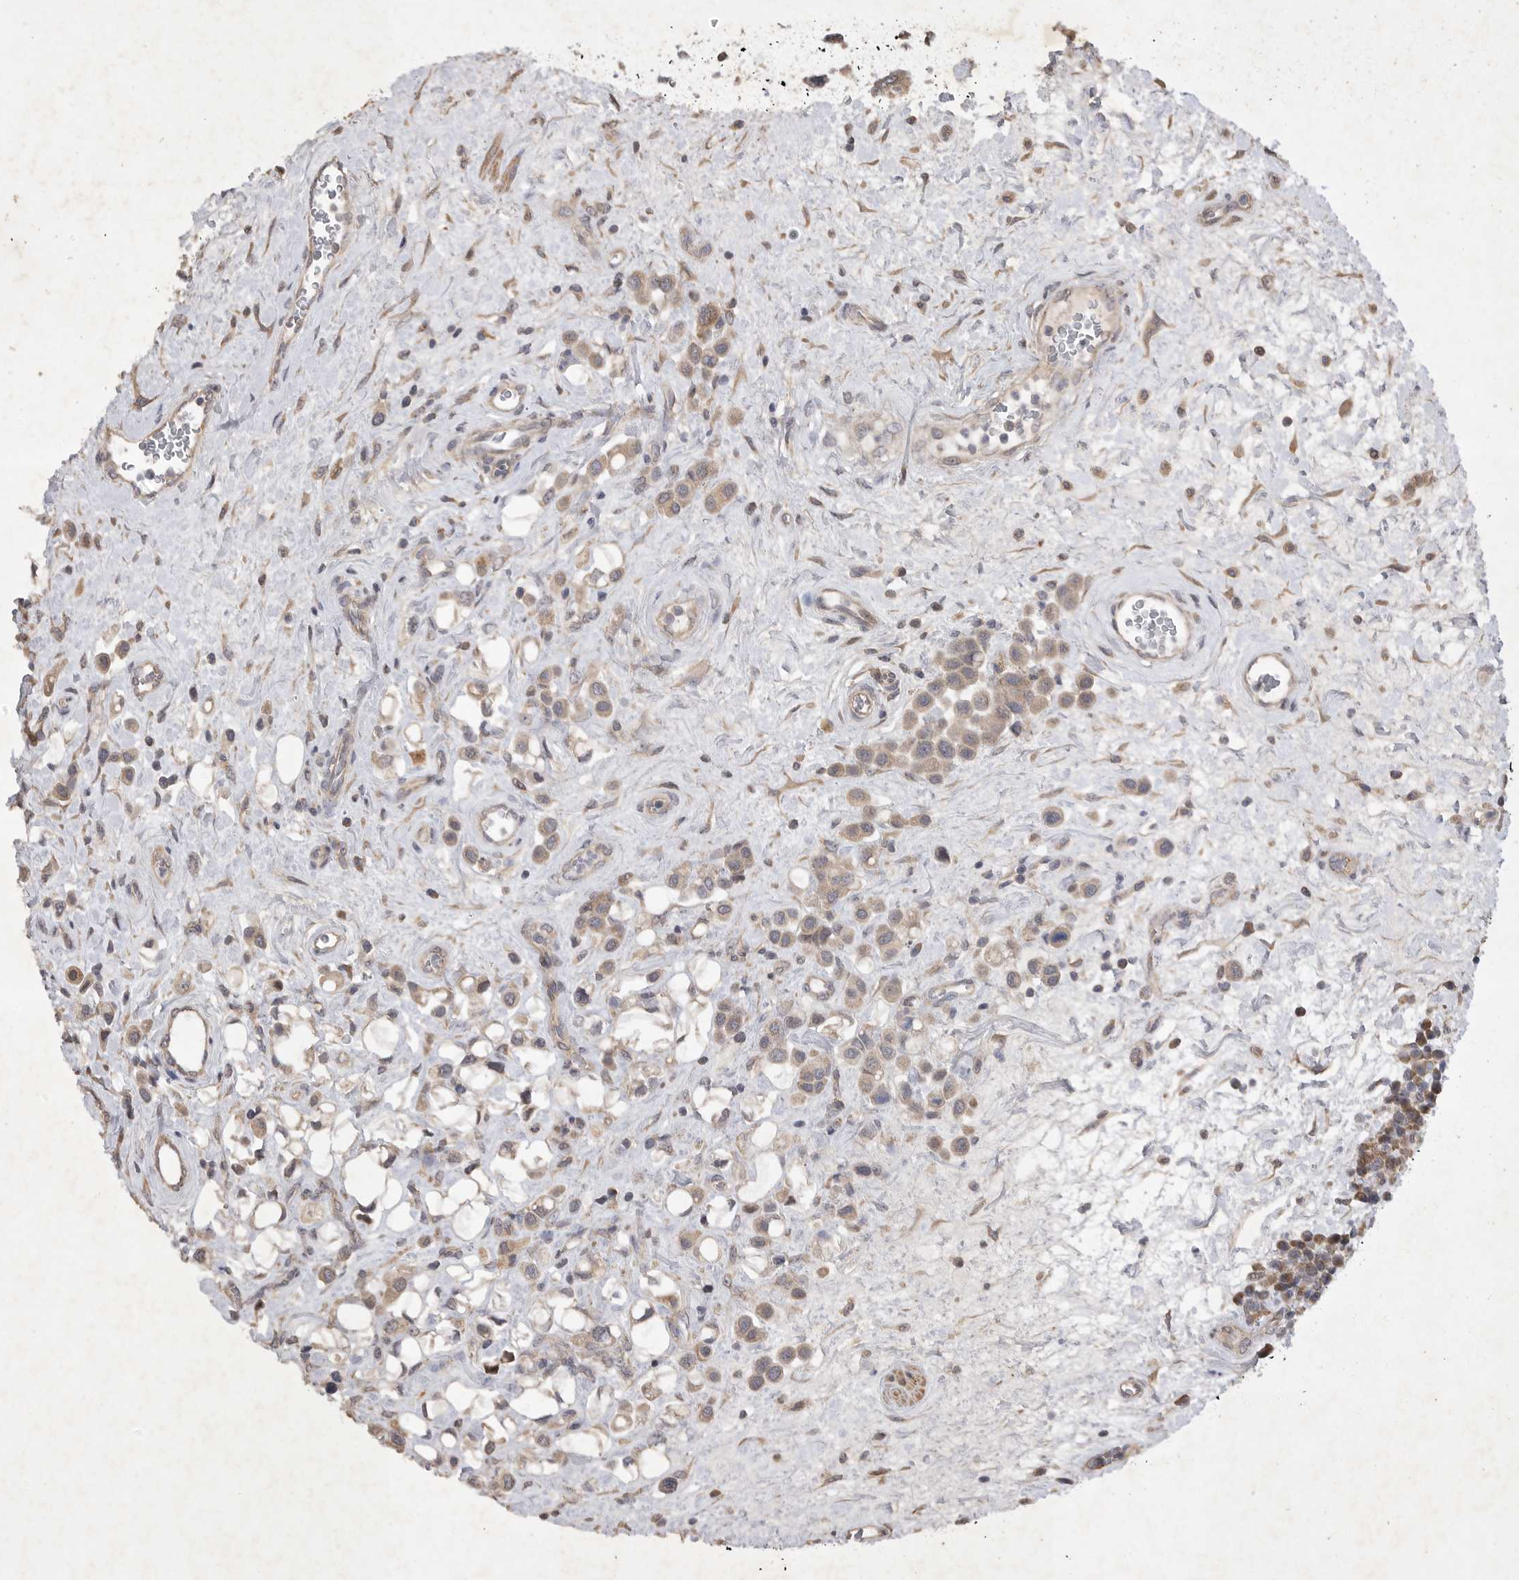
{"staining": {"intensity": "weak", "quantity": ">75%", "location": "cytoplasmic/membranous"}, "tissue": "urothelial cancer", "cell_type": "Tumor cells", "image_type": "cancer", "snomed": [{"axis": "morphology", "description": "Urothelial carcinoma, High grade"}, {"axis": "topography", "description": "Urinary bladder"}], "caption": "This image demonstrates IHC staining of human urothelial cancer, with low weak cytoplasmic/membranous staining in approximately >75% of tumor cells.", "gene": "EDEM3", "patient": {"sex": "male", "age": 50}}